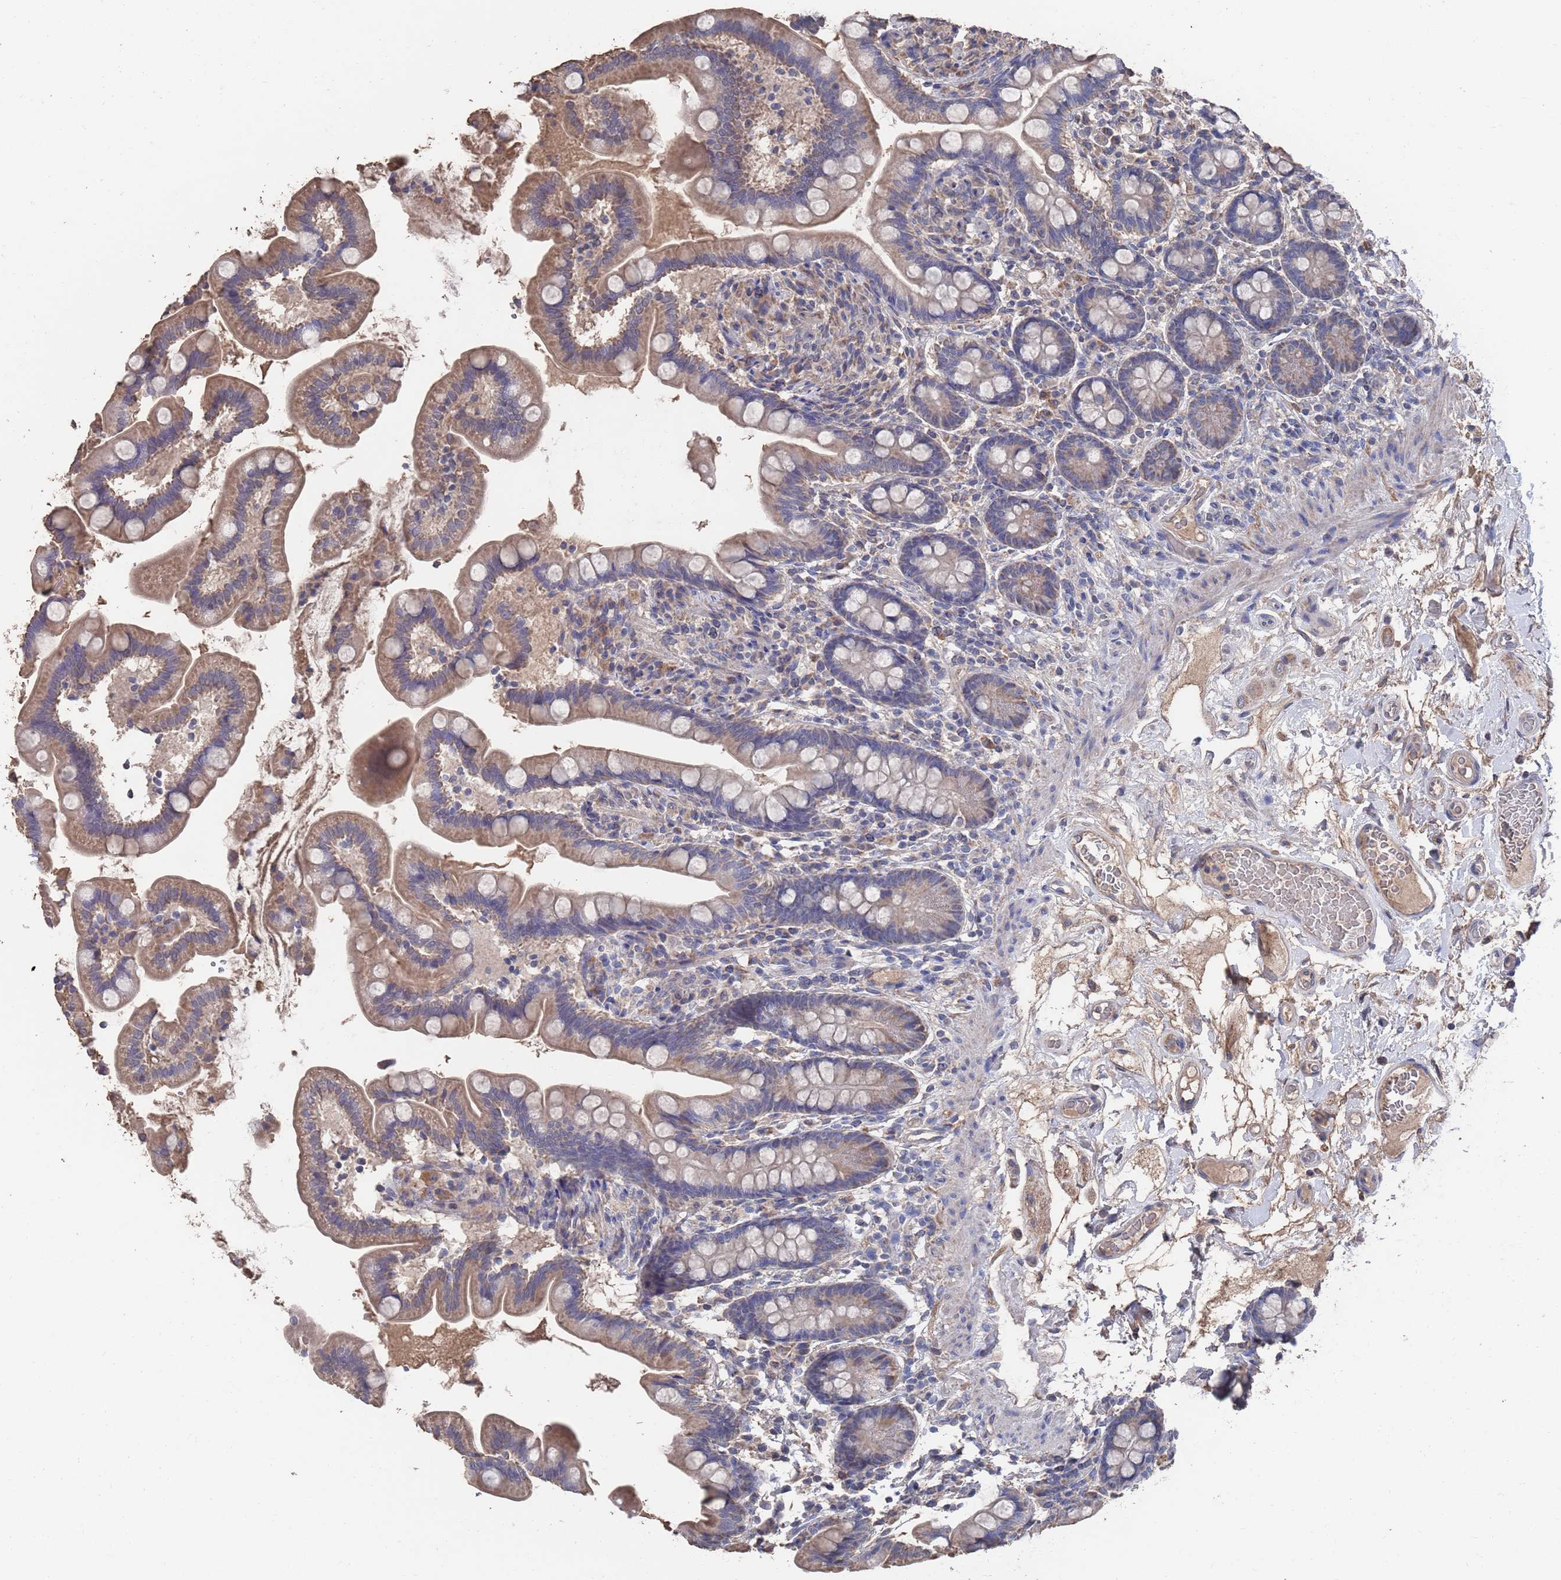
{"staining": {"intensity": "moderate", "quantity": "25%-75%", "location": "cytoplasmic/membranous"}, "tissue": "small intestine", "cell_type": "Glandular cells", "image_type": "normal", "snomed": [{"axis": "morphology", "description": "Normal tissue, NOS"}, {"axis": "topography", "description": "Small intestine"}], "caption": "Protein staining of benign small intestine displays moderate cytoplasmic/membranous expression in approximately 25%-75% of glandular cells.", "gene": "BTBD18", "patient": {"sex": "female", "age": 64}}